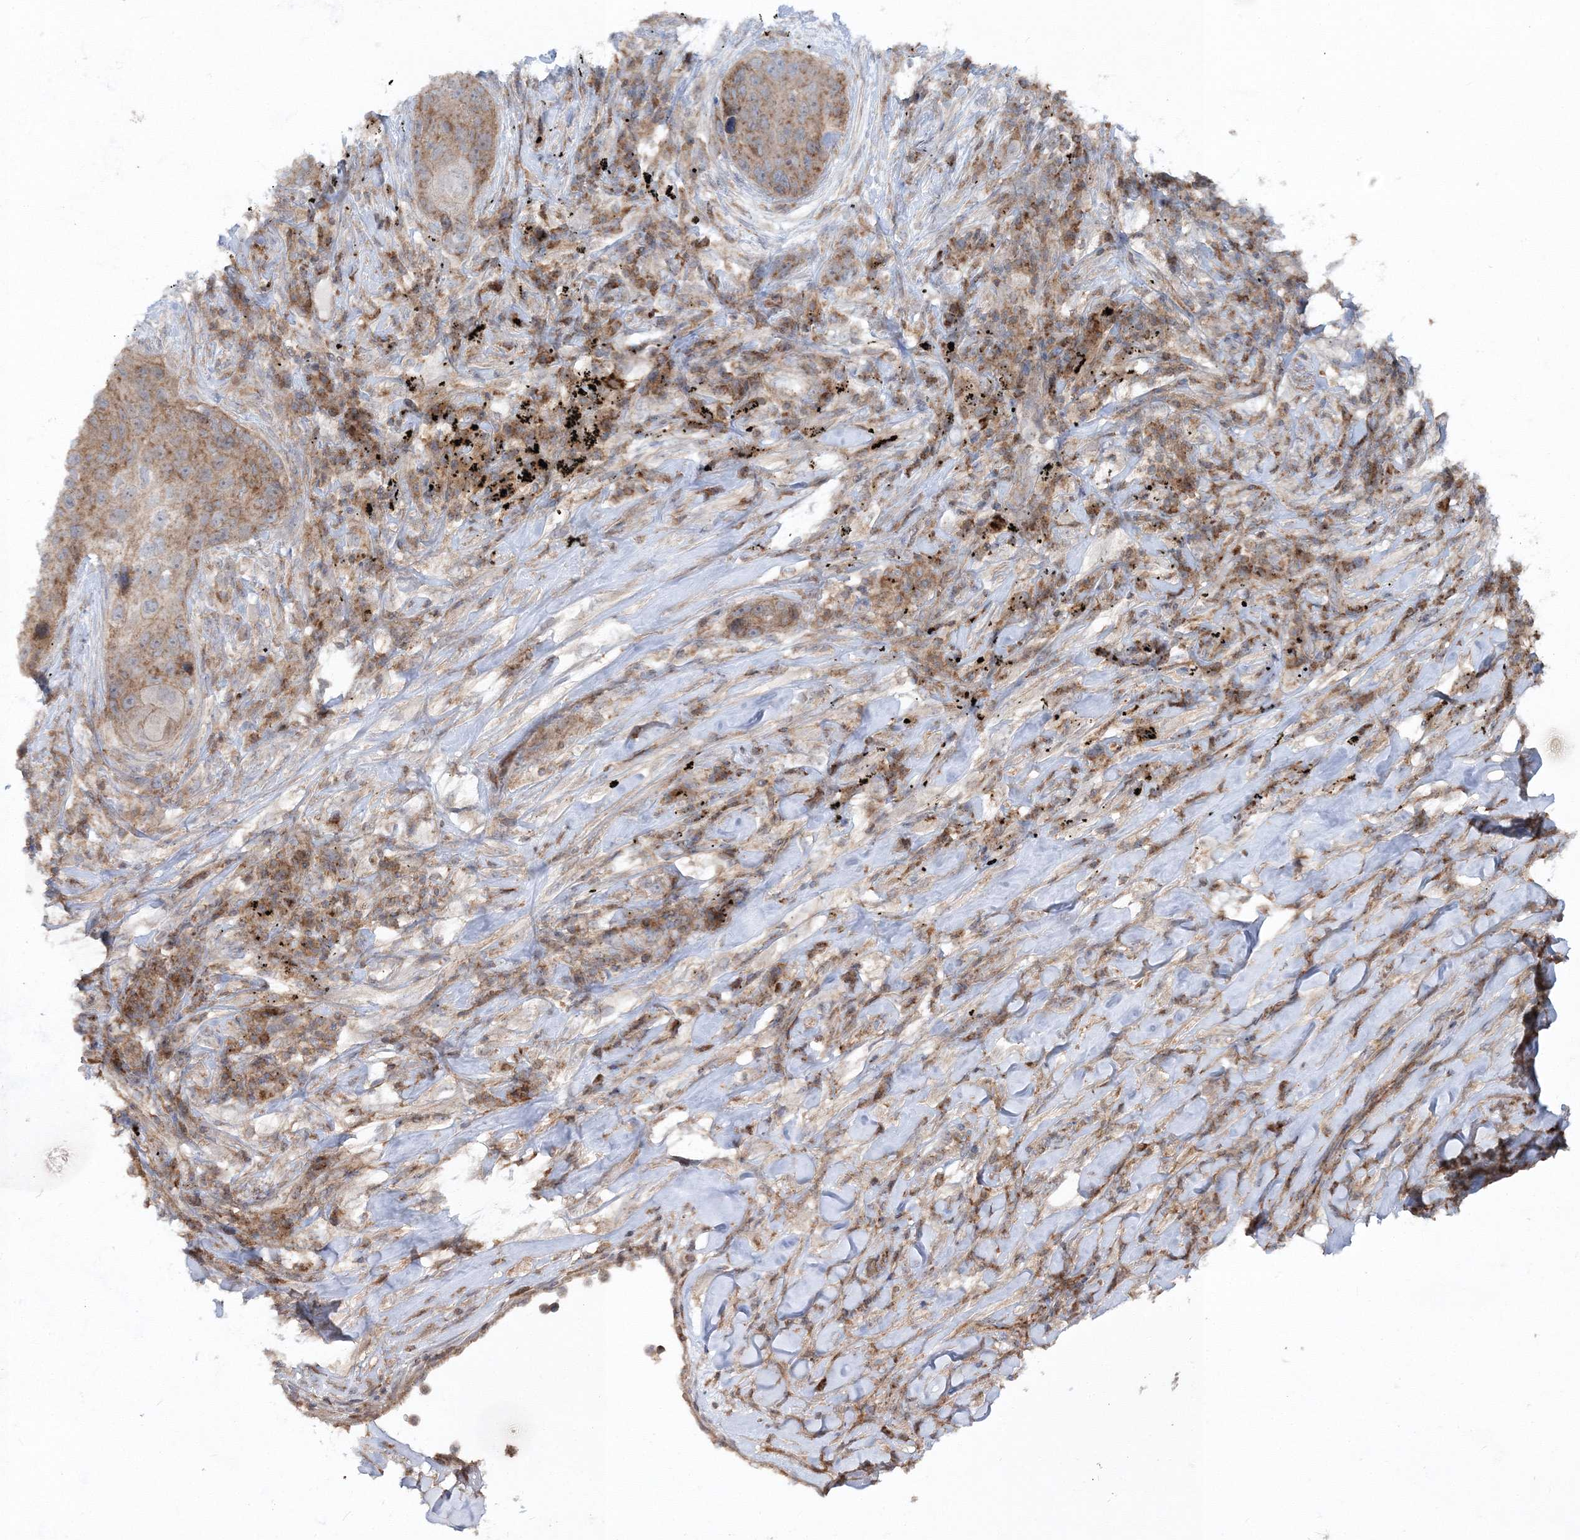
{"staining": {"intensity": "moderate", "quantity": ">75%", "location": "cytoplasmic/membranous"}, "tissue": "lung cancer", "cell_type": "Tumor cells", "image_type": "cancer", "snomed": [{"axis": "morphology", "description": "Squamous cell carcinoma, NOS"}, {"axis": "topography", "description": "Lung"}], "caption": "Moderate cytoplasmic/membranous staining is identified in approximately >75% of tumor cells in squamous cell carcinoma (lung).", "gene": "PCBD2", "patient": {"sex": "female", "age": 63}}